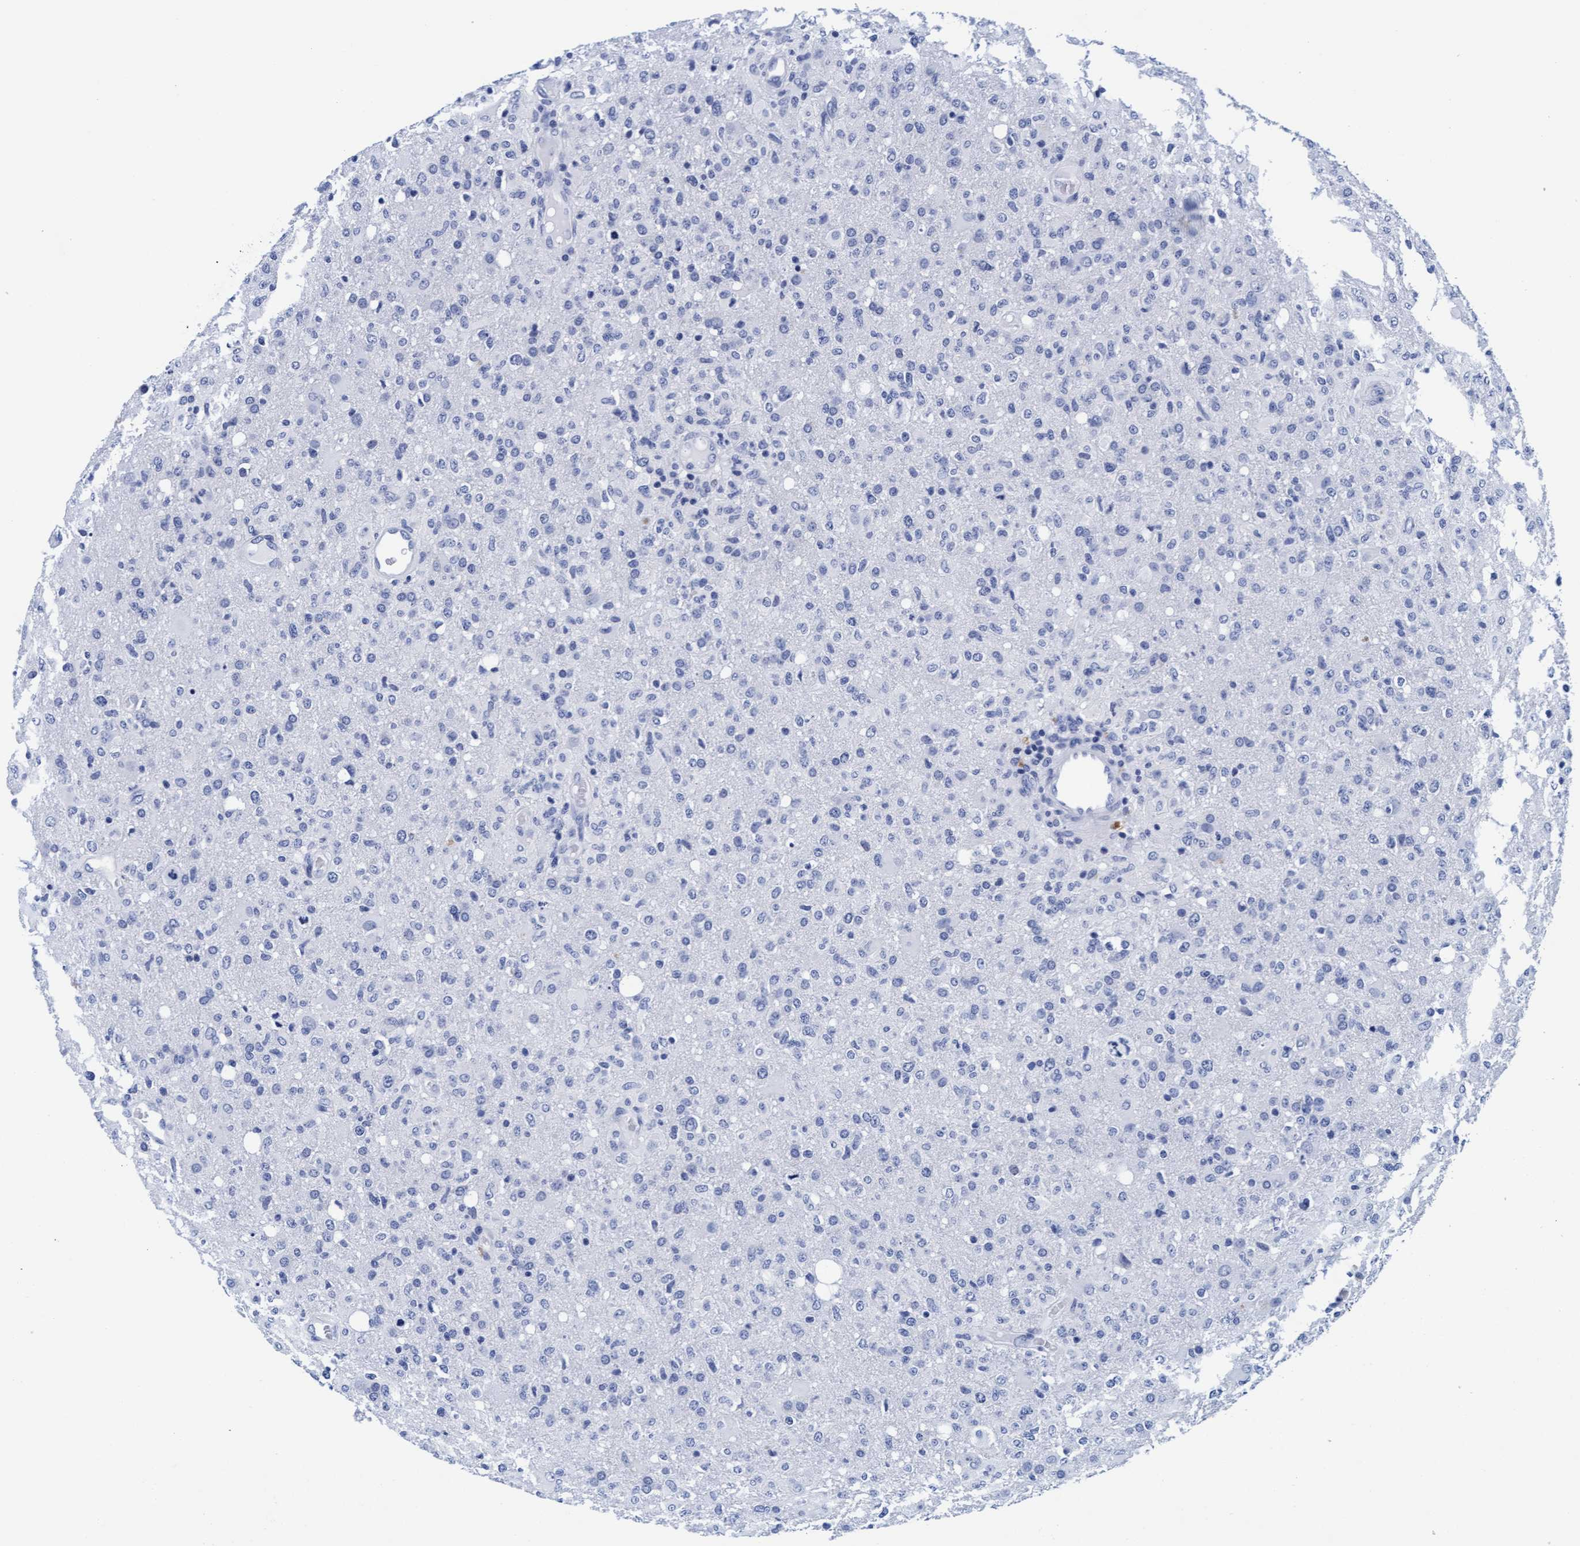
{"staining": {"intensity": "negative", "quantity": "none", "location": "none"}, "tissue": "glioma", "cell_type": "Tumor cells", "image_type": "cancer", "snomed": [{"axis": "morphology", "description": "Glioma, malignant, High grade"}, {"axis": "topography", "description": "Brain"}], "caption": "IHC photomicrograph of neoplastic tissue: human high-grade glioma (malignant) stained with DAB shows no significant protein expression in tumor cells. Brightfield microscopy of immunohistochemistry (IHC) stained with DAB (brown) and hematoxylin (blue), captured at high magnification.", "gene": "ARSG", "patient": {"sex": "female", "age": 57}}